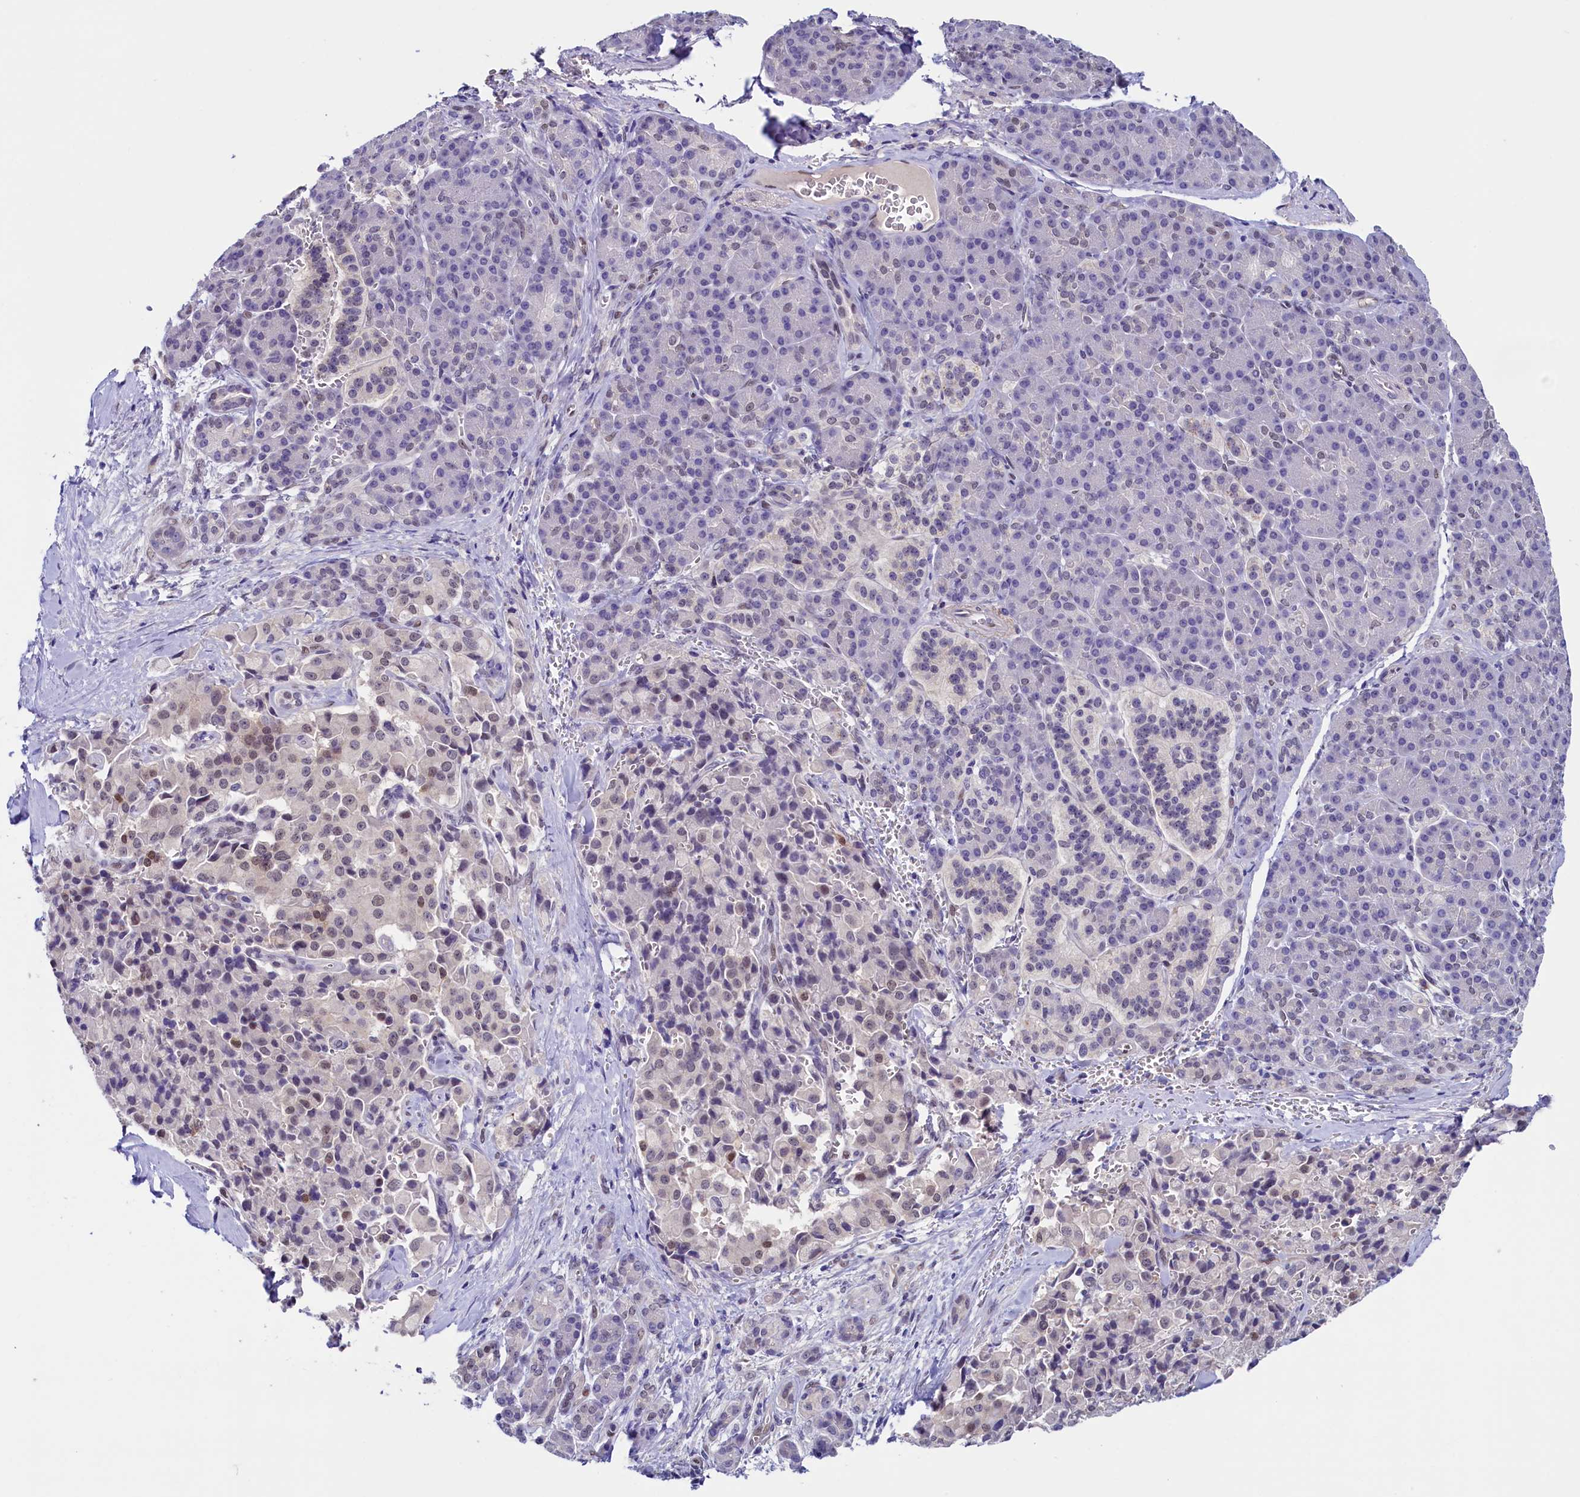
{"staining": {"intensity": "weak", "quantity": "25%-75%", "location": "nuclear"}, "tissue": "pancreatic cancer", "cell_type": "Tumor cells", "image_type": "cancer", "snomed": [{"axis": "morphology", "description": "Adenocarcinoma, NOS"}, {"axis": "topography", "description": "Pancreas"}], "caption": "Immunohistochemistry (IHC) of human pancreatic cancer shows low levels of weak nuclear expression in about 25%-75% of tumor cells.", "gene": "FLYWCH2", "patient": {"sex": "male", "age": 65}}